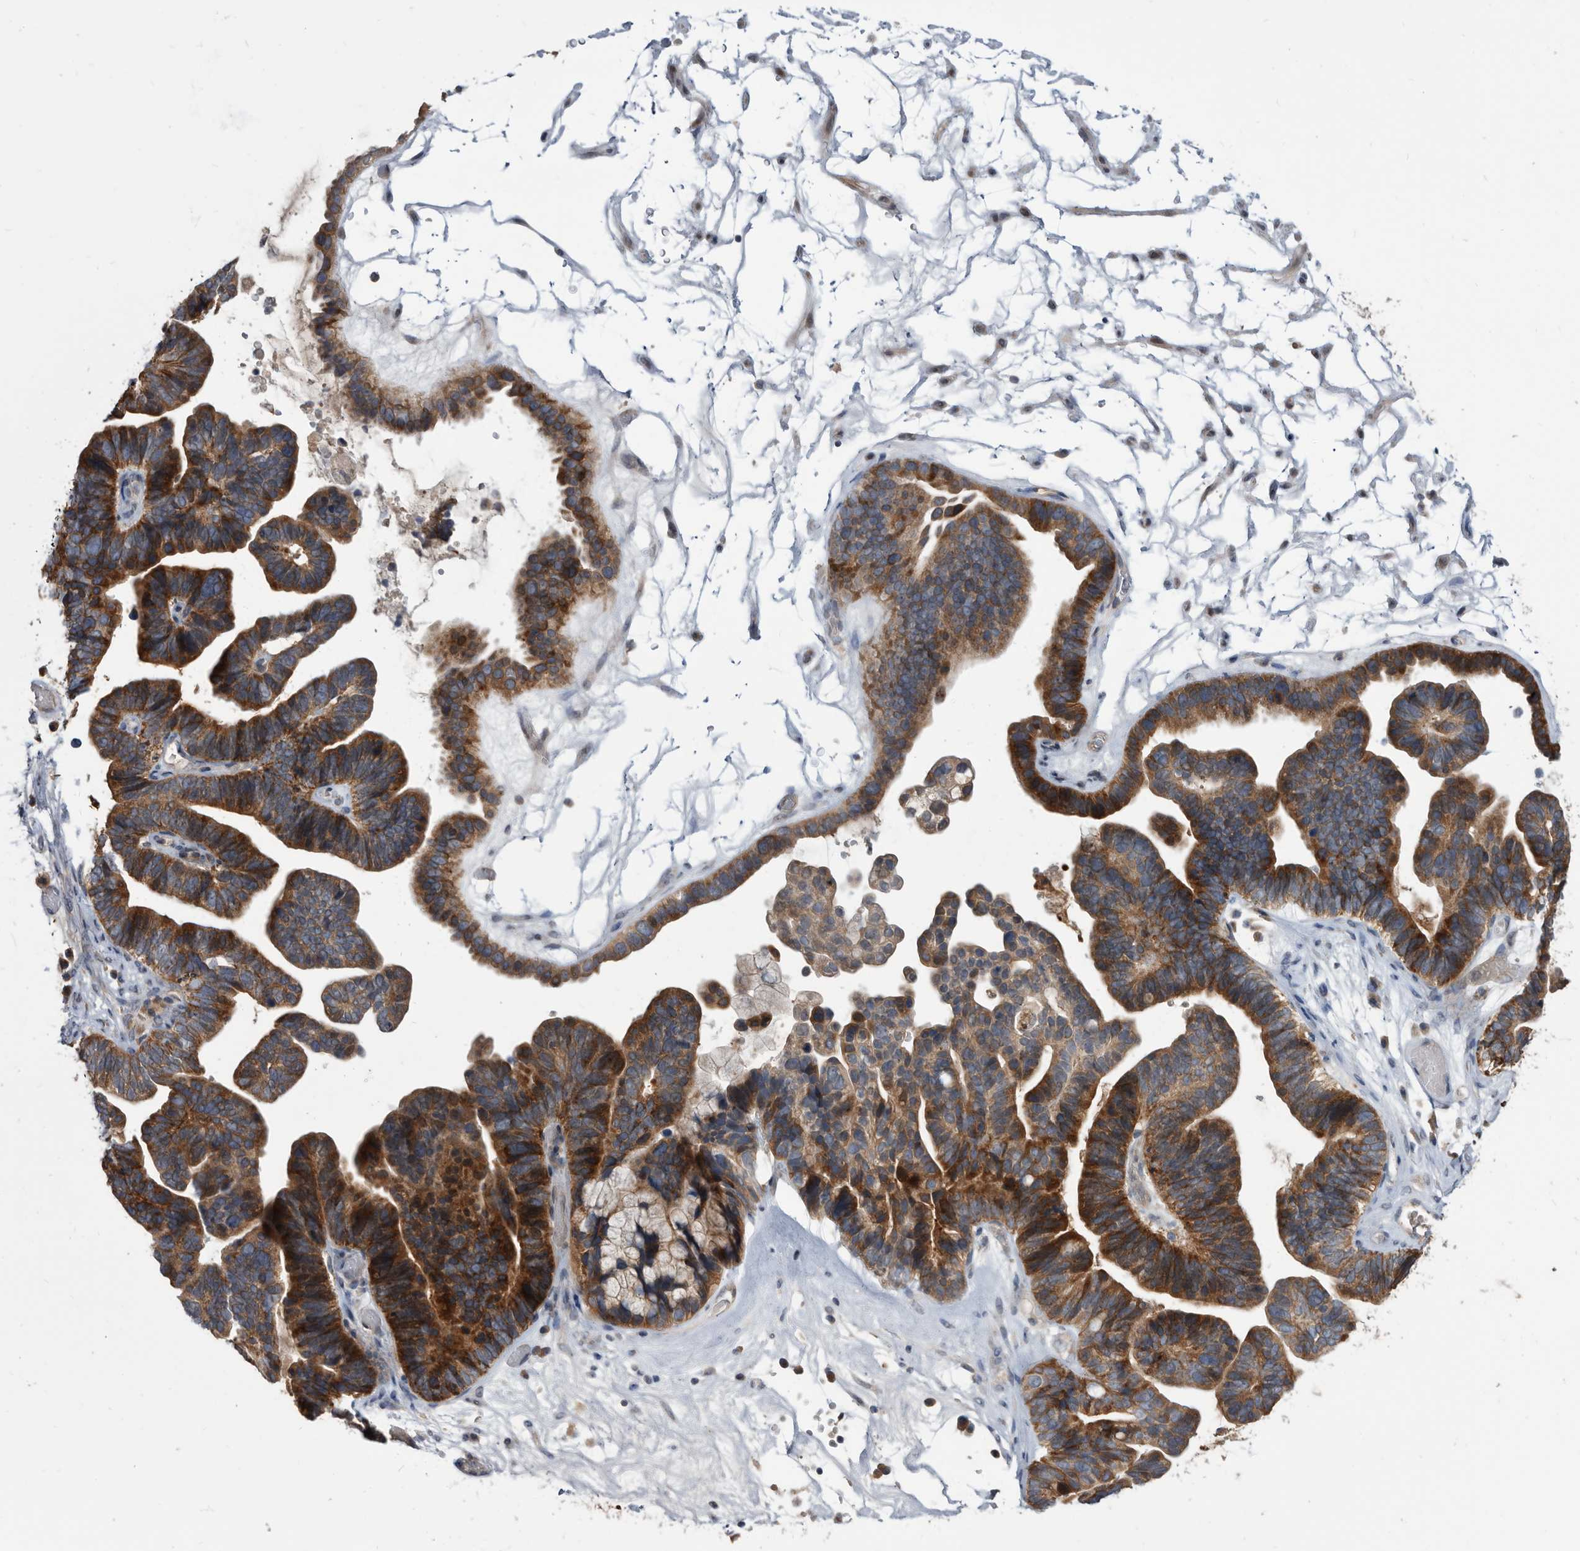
{"staining": {"intensity": "strong", "quantity": ">75%", "location": "cytoplasmic/membranous"}, "tissue": "ovarian cancer", "cell_type": "Tumor cells", "image_type": "cancer", "snomed": [{"axis": "morphology", "description": "Cystadenocarcinoma, serous, NOS"}, {"axis": "topography", "description": "Ovary"}], "caption": "DAB (3,3'-diaminobenzidine) immunohistochemical staining of serous cystadenocarcinoma (ovarian) reveals strong cytoplasmic/membranous protein expression in approximately >75% of tumor cells.", "gene": "APEH", "patient": {"sex": "female", "age": 56}}